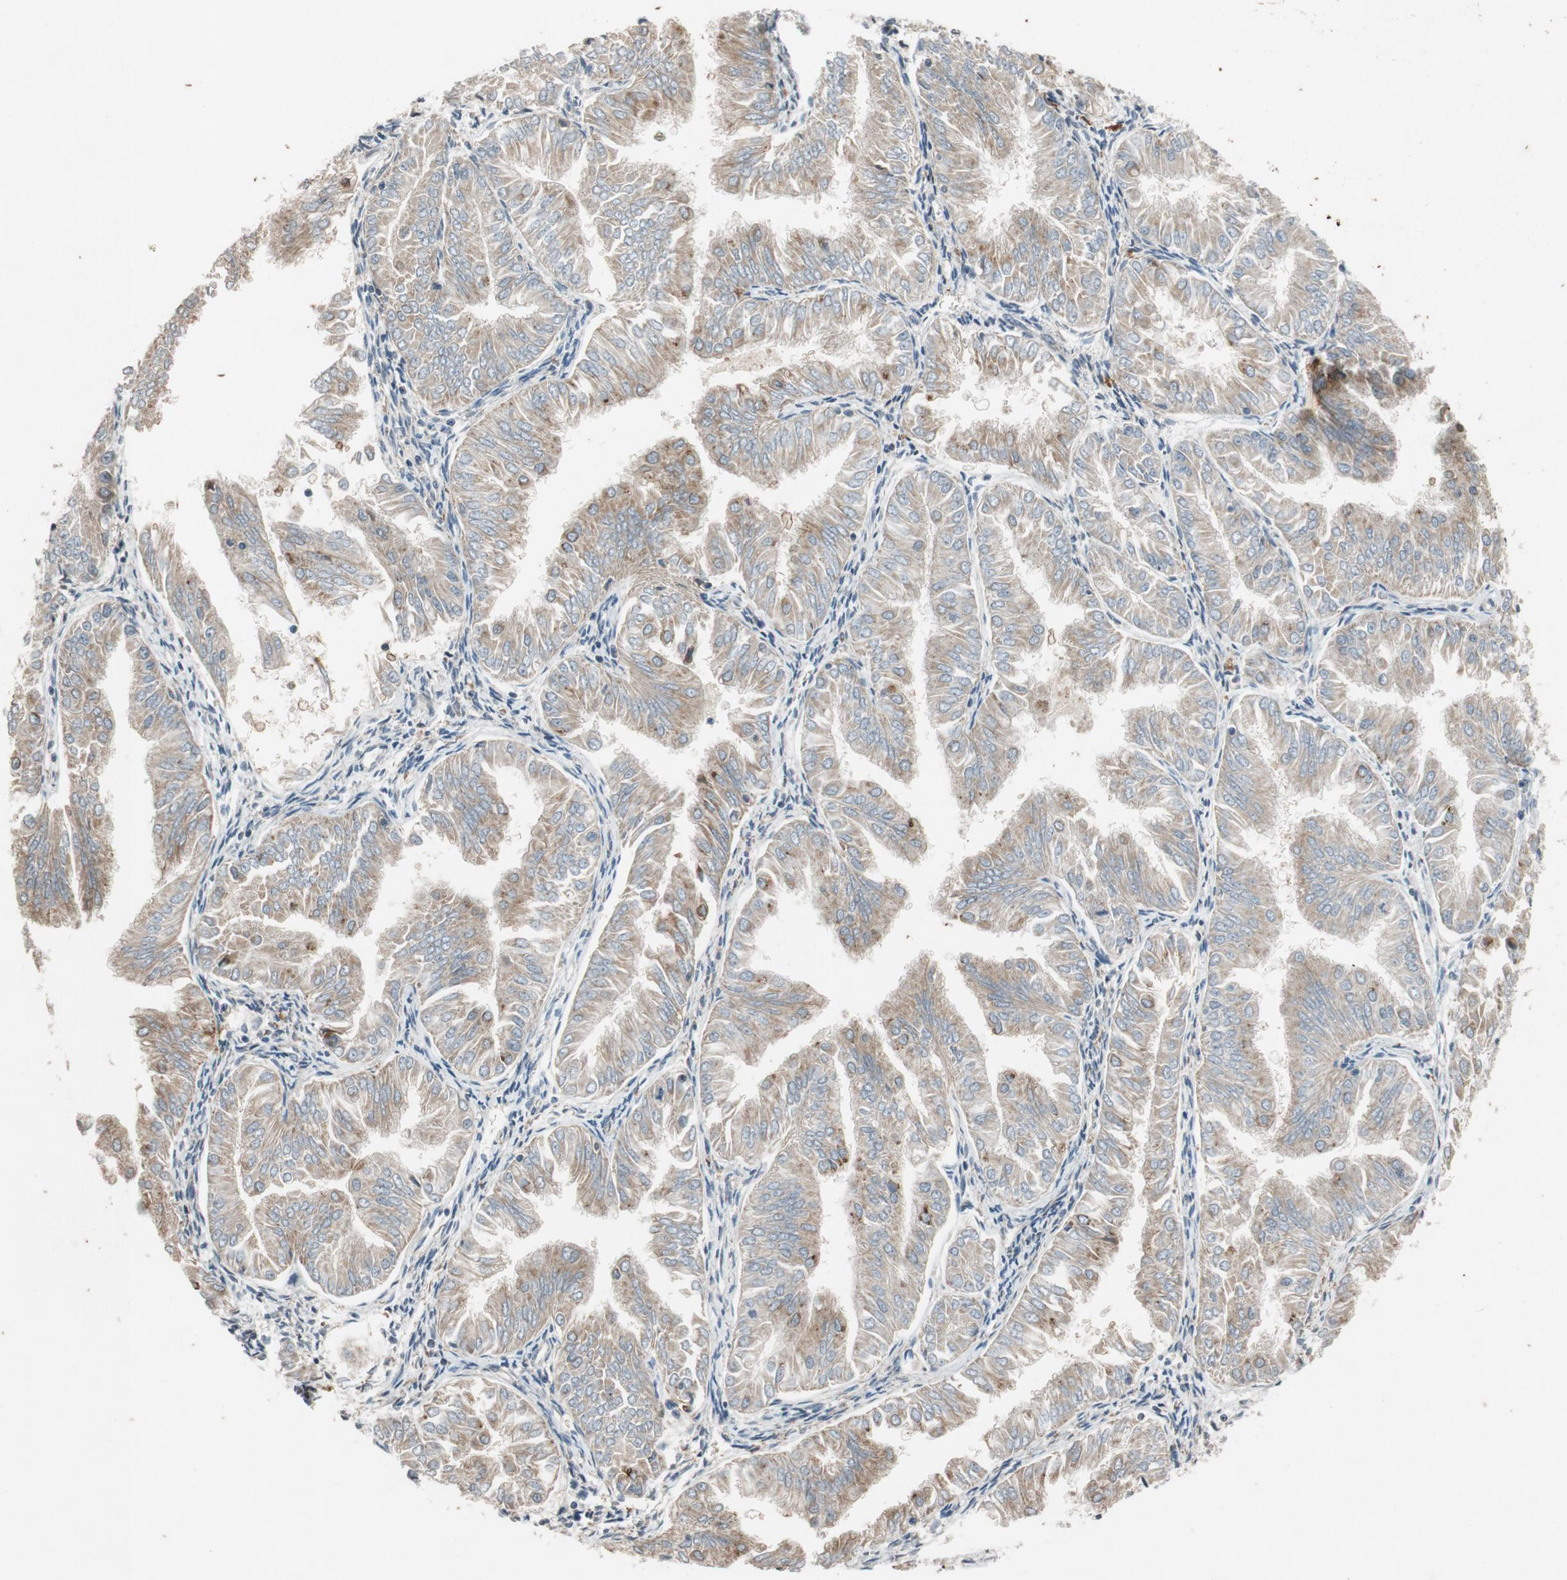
{"staining": {"intensity": "moderate", "quantity": ">75%", "location": "cytoplasmic/membranous"}, "tissue": "endometrial cancer", "cell_type": "Tumor cells", "image_type": "cancer", "snomed": [{"axis": "morphology", "description": "Adenocarcinoma, NOS"}, {"axis": "topography", "description": "Endometrium"}], "caption": "DAB (3,3'-diaminobenzidine) immunohistochemical staining of human endometrial cancer (adenocarcinoma) exhibits moderate cytoplasmic/membranous protein positivity in approximately >75% of tumor cells.", "gene": "ATP2C1", "patient": {"sex": "female", "age": 53}}